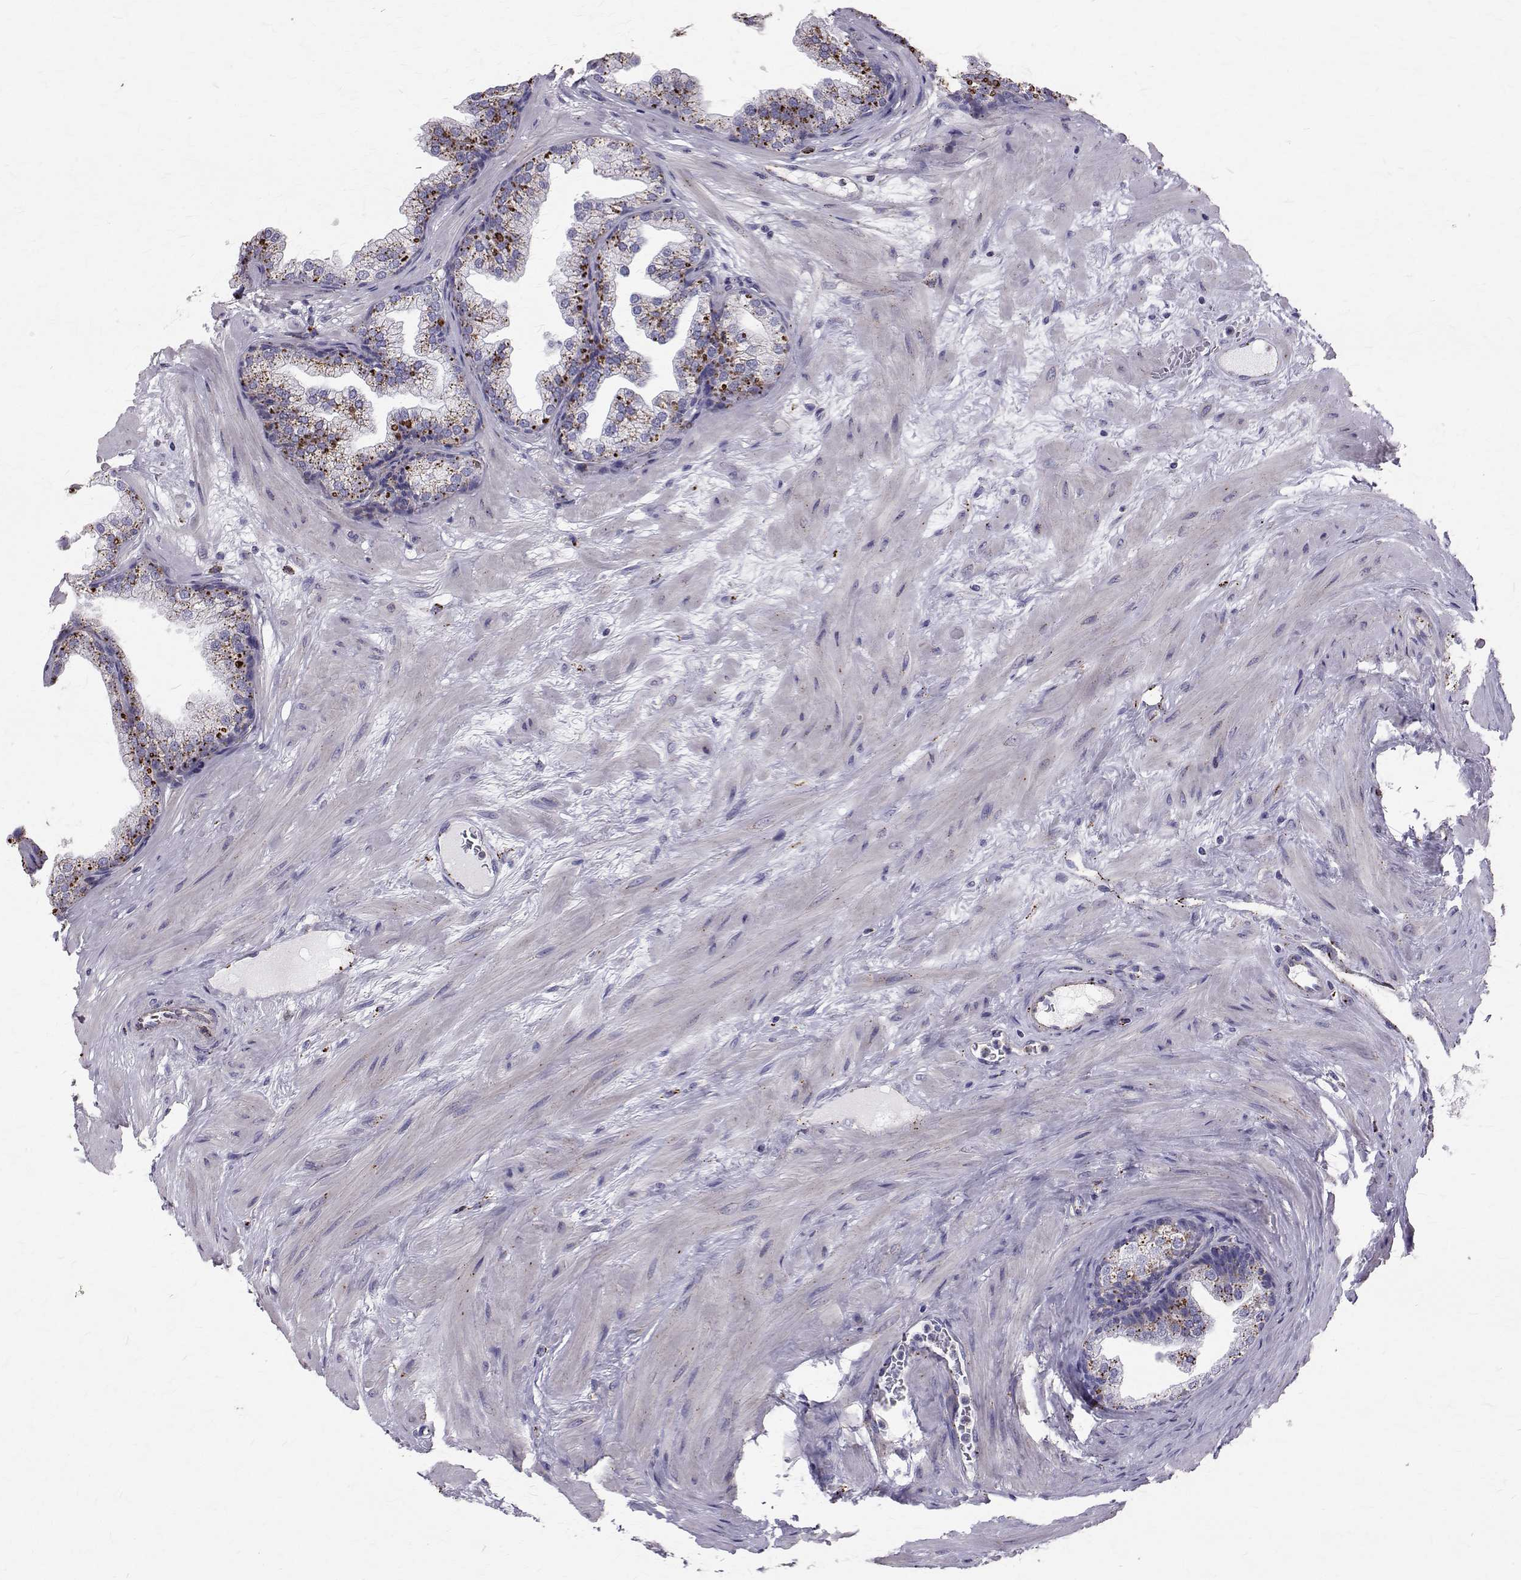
{"staining": {"intensity": "strong", "quantity": "<25%", "location": "cytoplasmic/membranous"}, "tissue": "prostate", "cell_type": "Glandular cells", "image_type": "normal", "snomed": [{"axis": "morphology", "description": "Normal tissue, NOS"}, {"axis": "topography", "description": "Prostate"}], "caption": "Glandular cells demonstrate medium levels of strong cytoplasmic/membranous staining in about <25% of cells in normal human prostate.", "gene": "TPP1", "patient": {"sex": "male", "age": 37}}